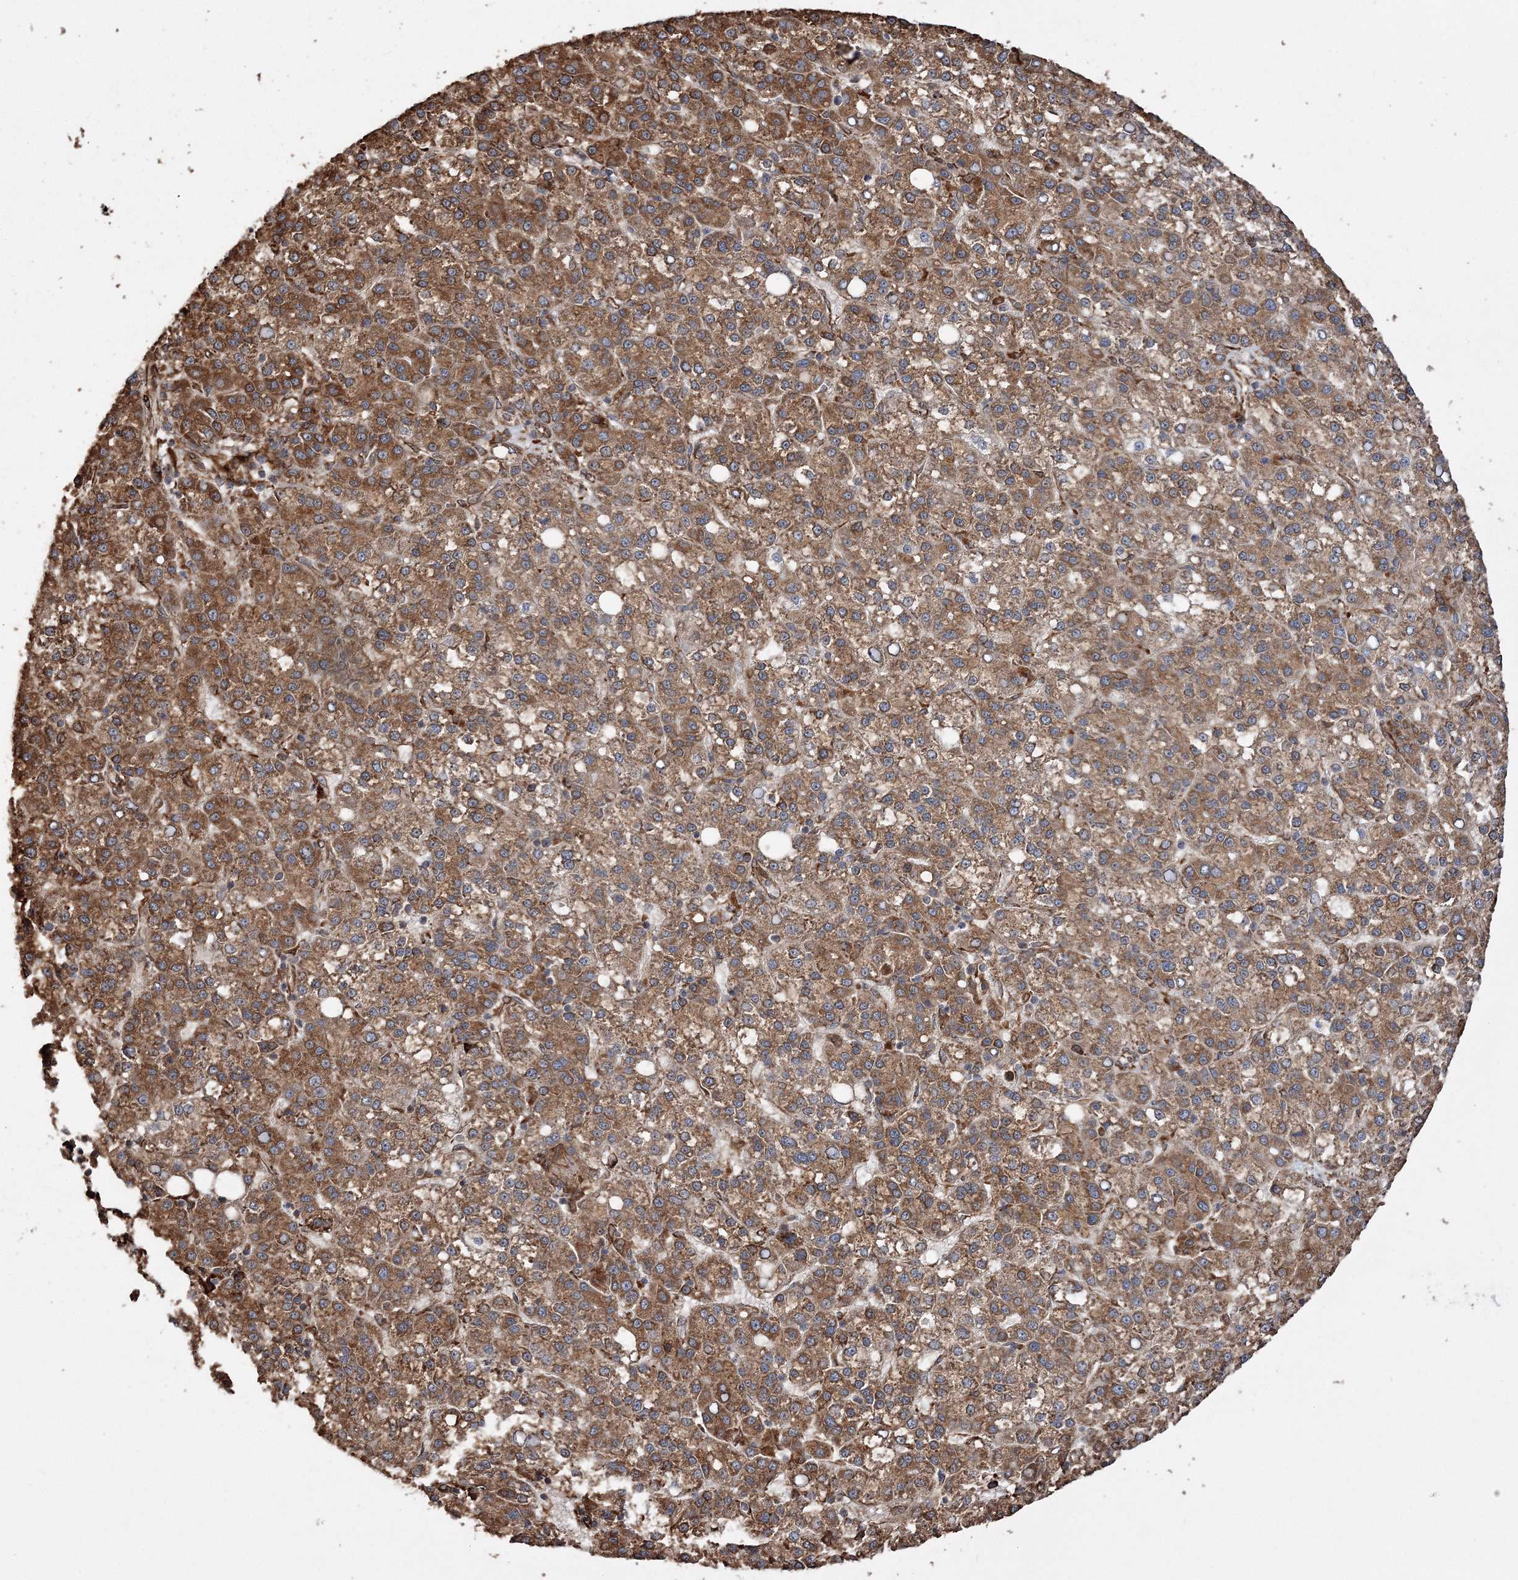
{"staining": {"intensity": "moderate", "quantity": ">75%", "location": "cytoplasmic/membranous"}, "tissue": "liver cancer", "cell_type": "Tumor cells", "image_type": "cancer", "snomed": [{"axis": "morphology", "description": "Carcinoma, Hepatocellular, NOS"}, {"axis": "topography", "description": "Liver"}], "caption": "A micrograph of liver hepatocellular carcinoma stained for a protein shows moderate cytoplasmic/membranous brown staining in tumor cells.", "gene": "SCRN3", "patient": {"sex": "female", "age": 58}}